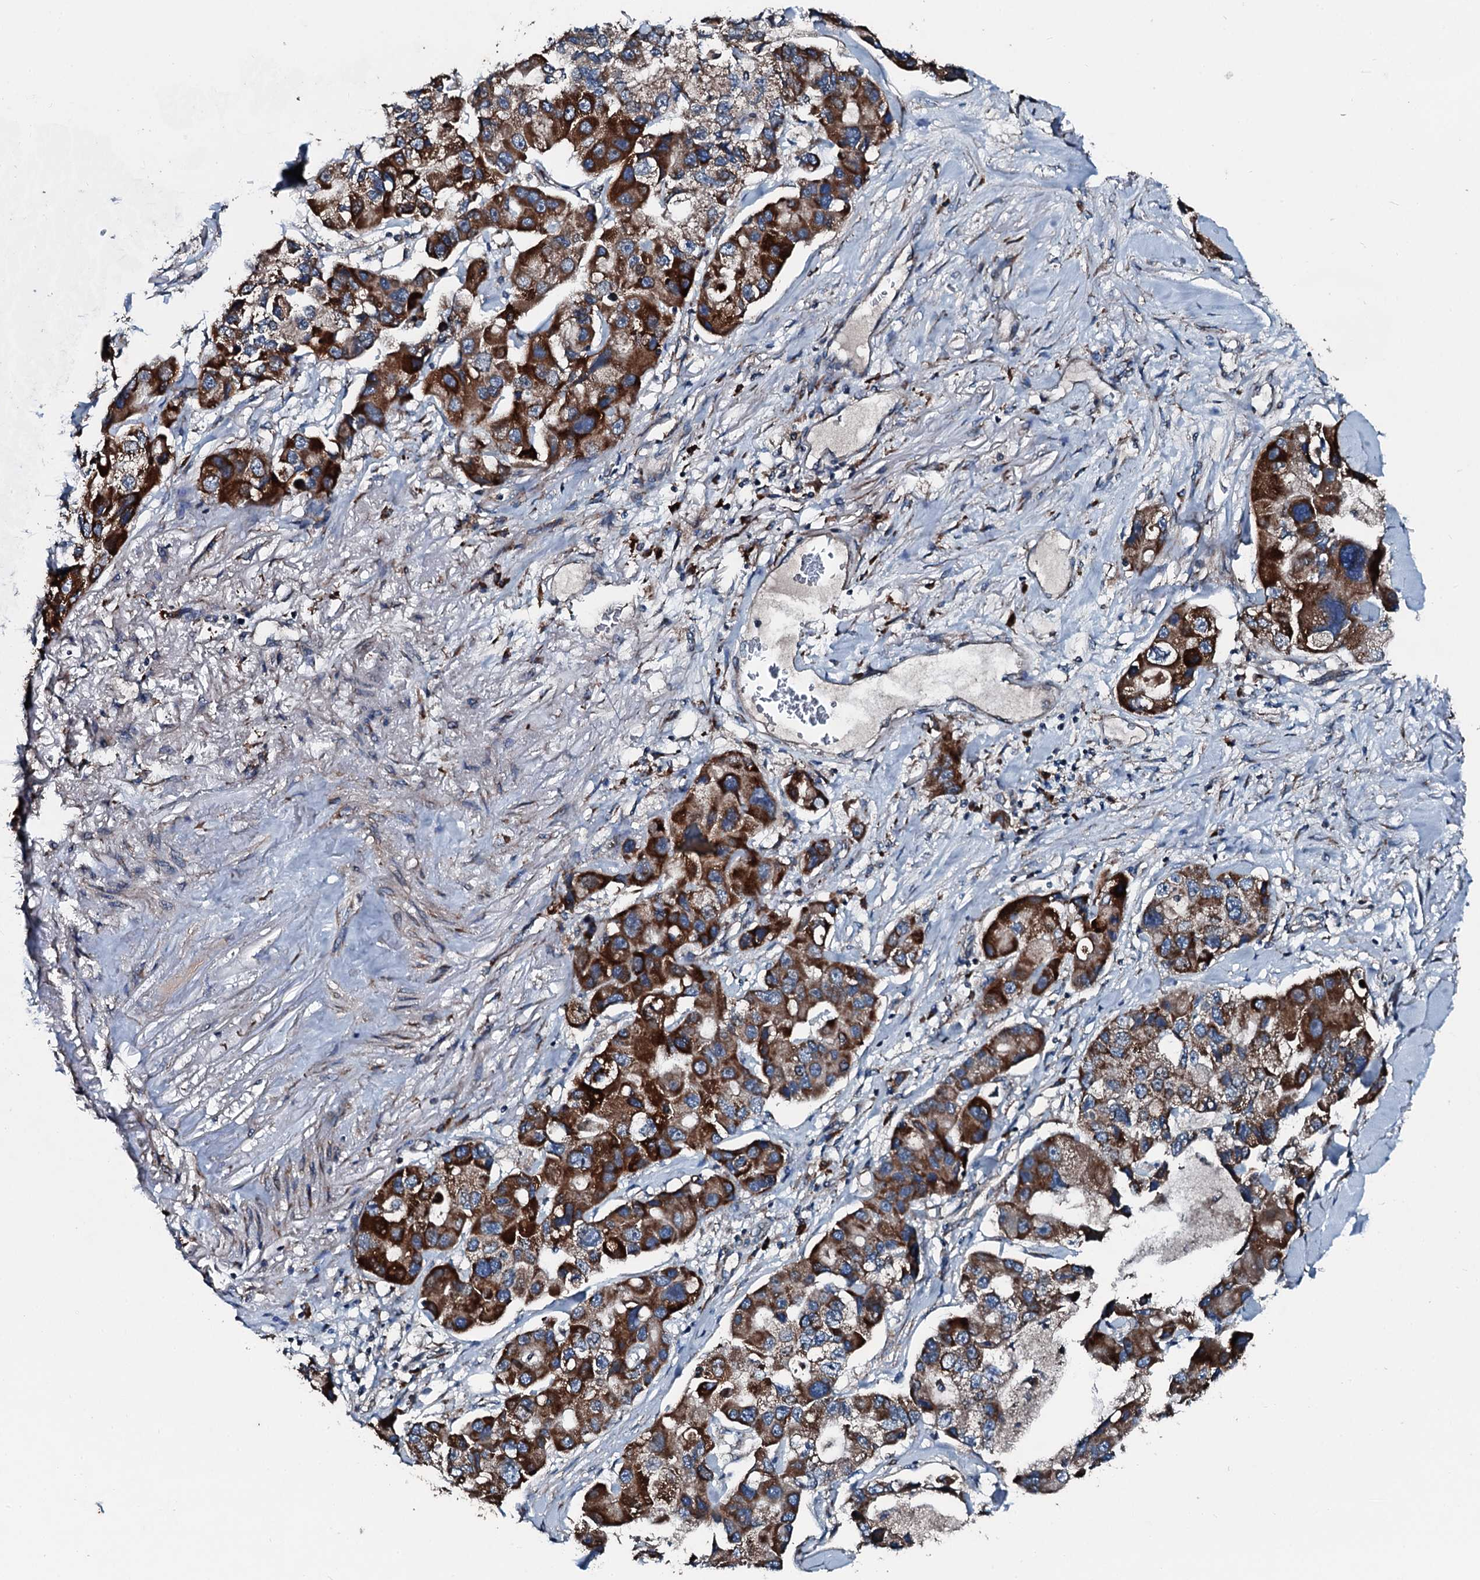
{"staining": {"intensity": "strong", "quantity": ">75%", "location": "cytoplasmic/membranous"}, "tissue": "lung cancer", "cell_type": "Tumor cells", "image_type": "cancer", "snomed": [{"axis": "morphology", "description": "Adenocarcinoma, NOS"}, {"axis": "topography", "description": "Lung"}], "caption": "Lung cancer (adenocarcinoma) stained for a protein (brown) reveals strong cytoplasmic/membranous positive expression in about >75% of tumor cells.", "gene": "ACSS3", "patient": {"sex": "female", "age": 54}}